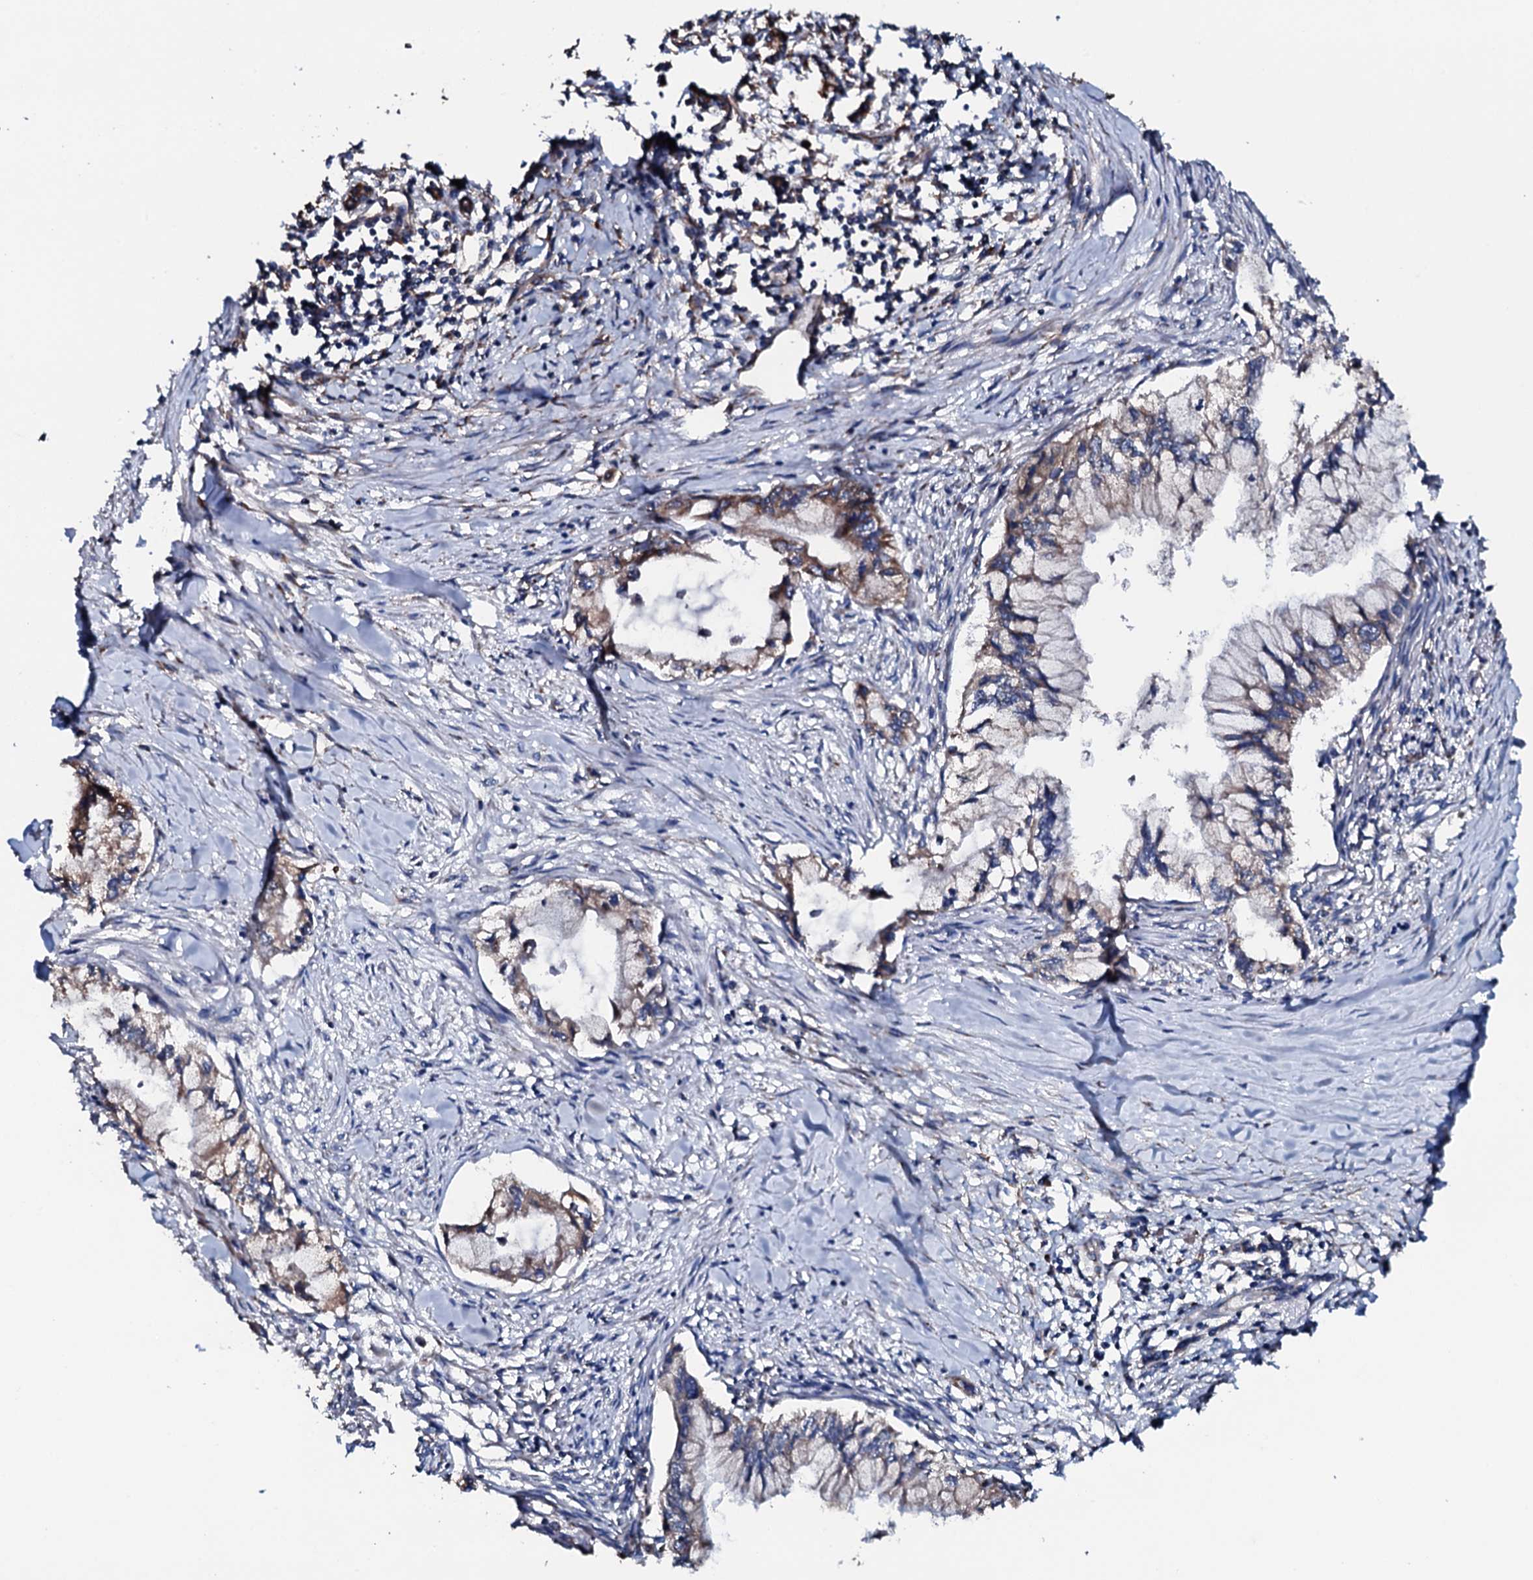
{"staining": {"intensity": "weak", "quantity": "25%-75%", "location": "cytoplasmic/membranous"}, "tissue": "pancreatic cancer", "cell_type": "Tumor cells", "image_type": "cancer", "snomed": [{"axis": "morphology", "description": "Adenocarcinoma, NOS"}, {"axis": "topography", "description": "Pancreas"}], "caption": "Protein staining reveals weak cytoplasmic/membranous staining in approximately 25%-75% of tumor cells in adenocarcinoma (pancreatic).", "gene": "RAB12", "patient": {"sex": "male", "age": 48}}